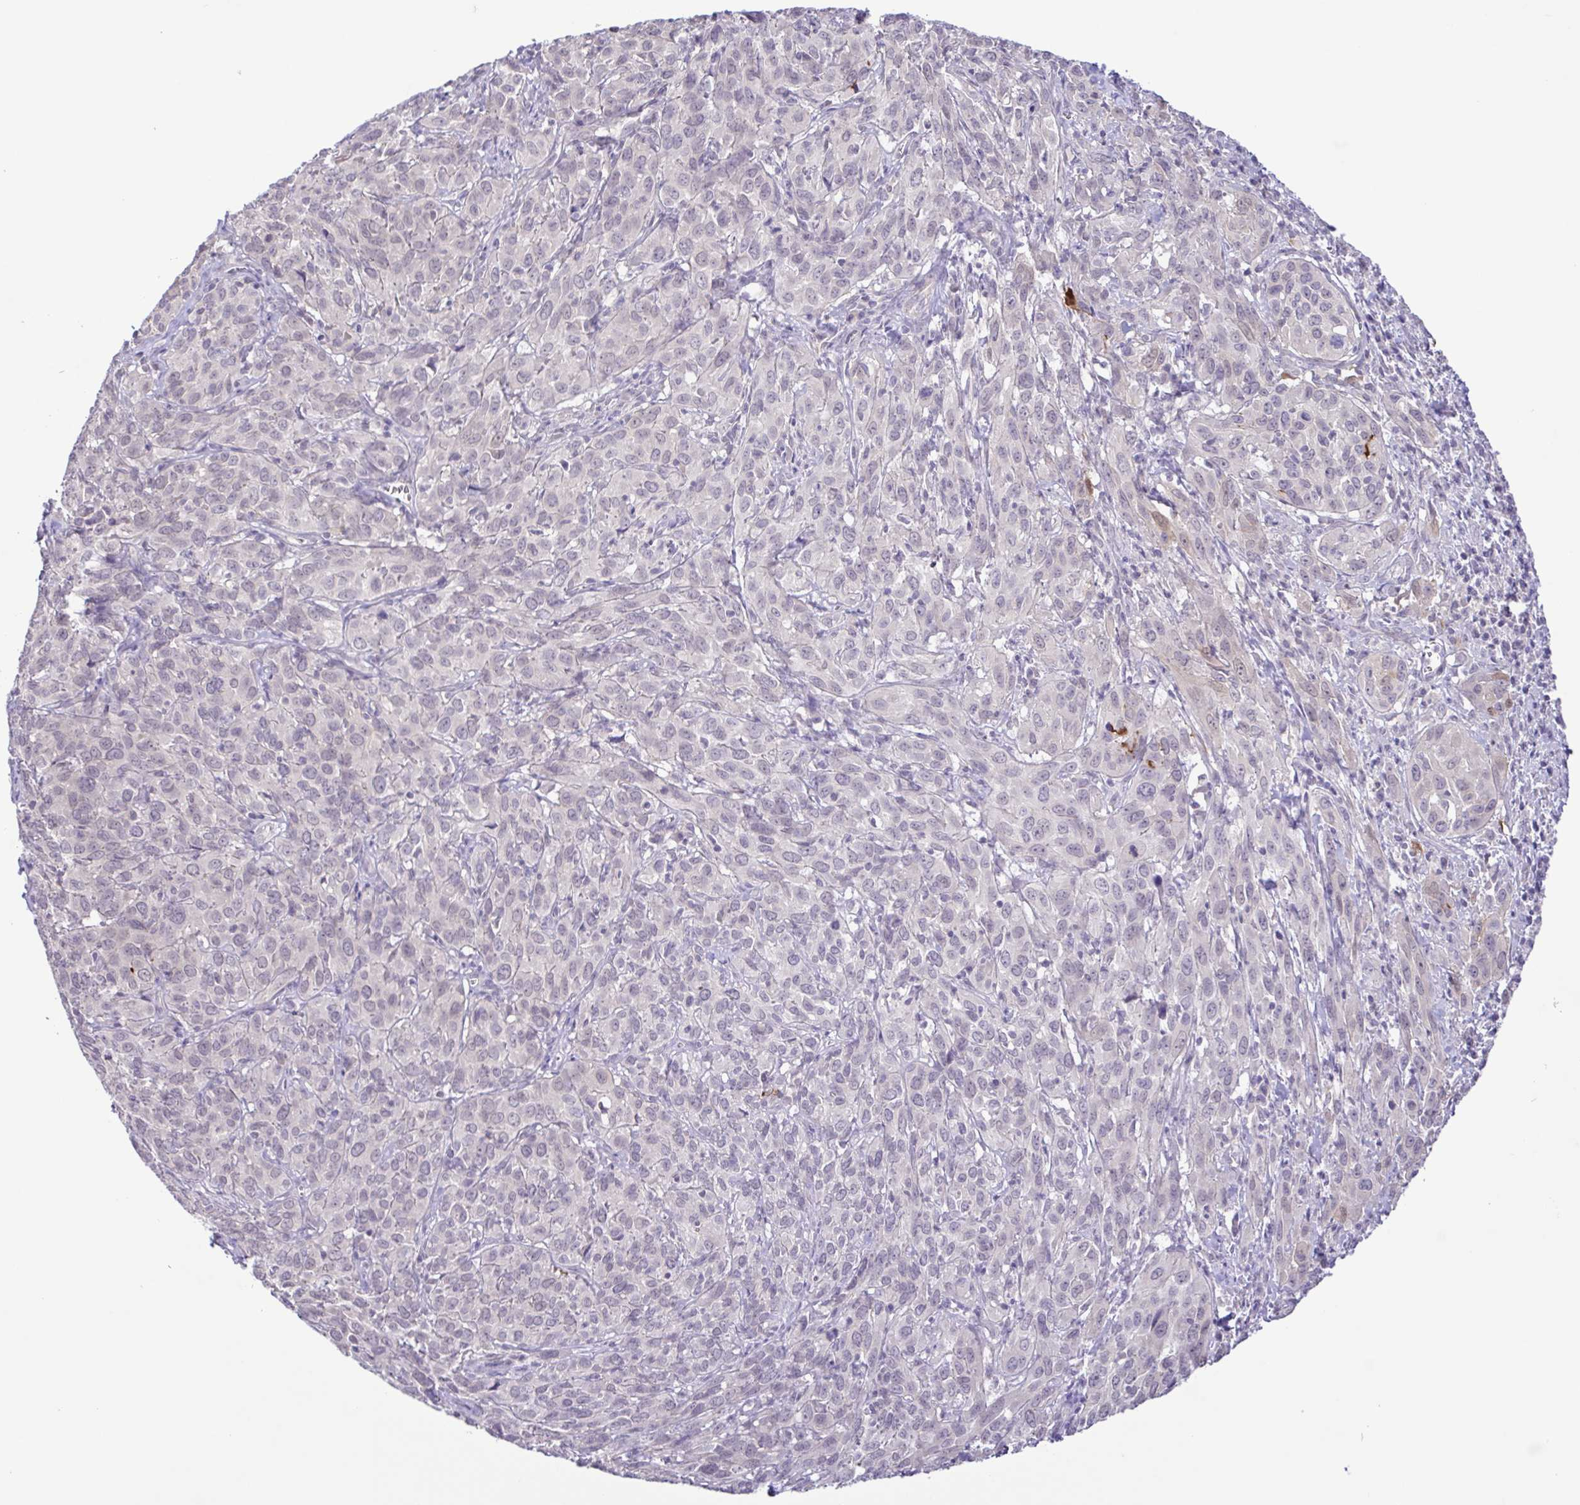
{"staining": {"intensity": "negative", "quantity": "none", "location": "none"}, "tissue": "cervical cancer", "cell_type": "Tumor cells", "image_type": "cancer", "snomed": [{"axis": "morphology", "description": "Squamous cell carcinoma, NOS"}, {"axis": "topography", "description": "Cervix"}], "caption": "Human squamous cell carcinoma (cervical) stained for a protein using immunohistochemistry exhibits no positivity in tumor cells.", "gene": "IL1RN", "patient": {"sex": "female", "age": 51}}